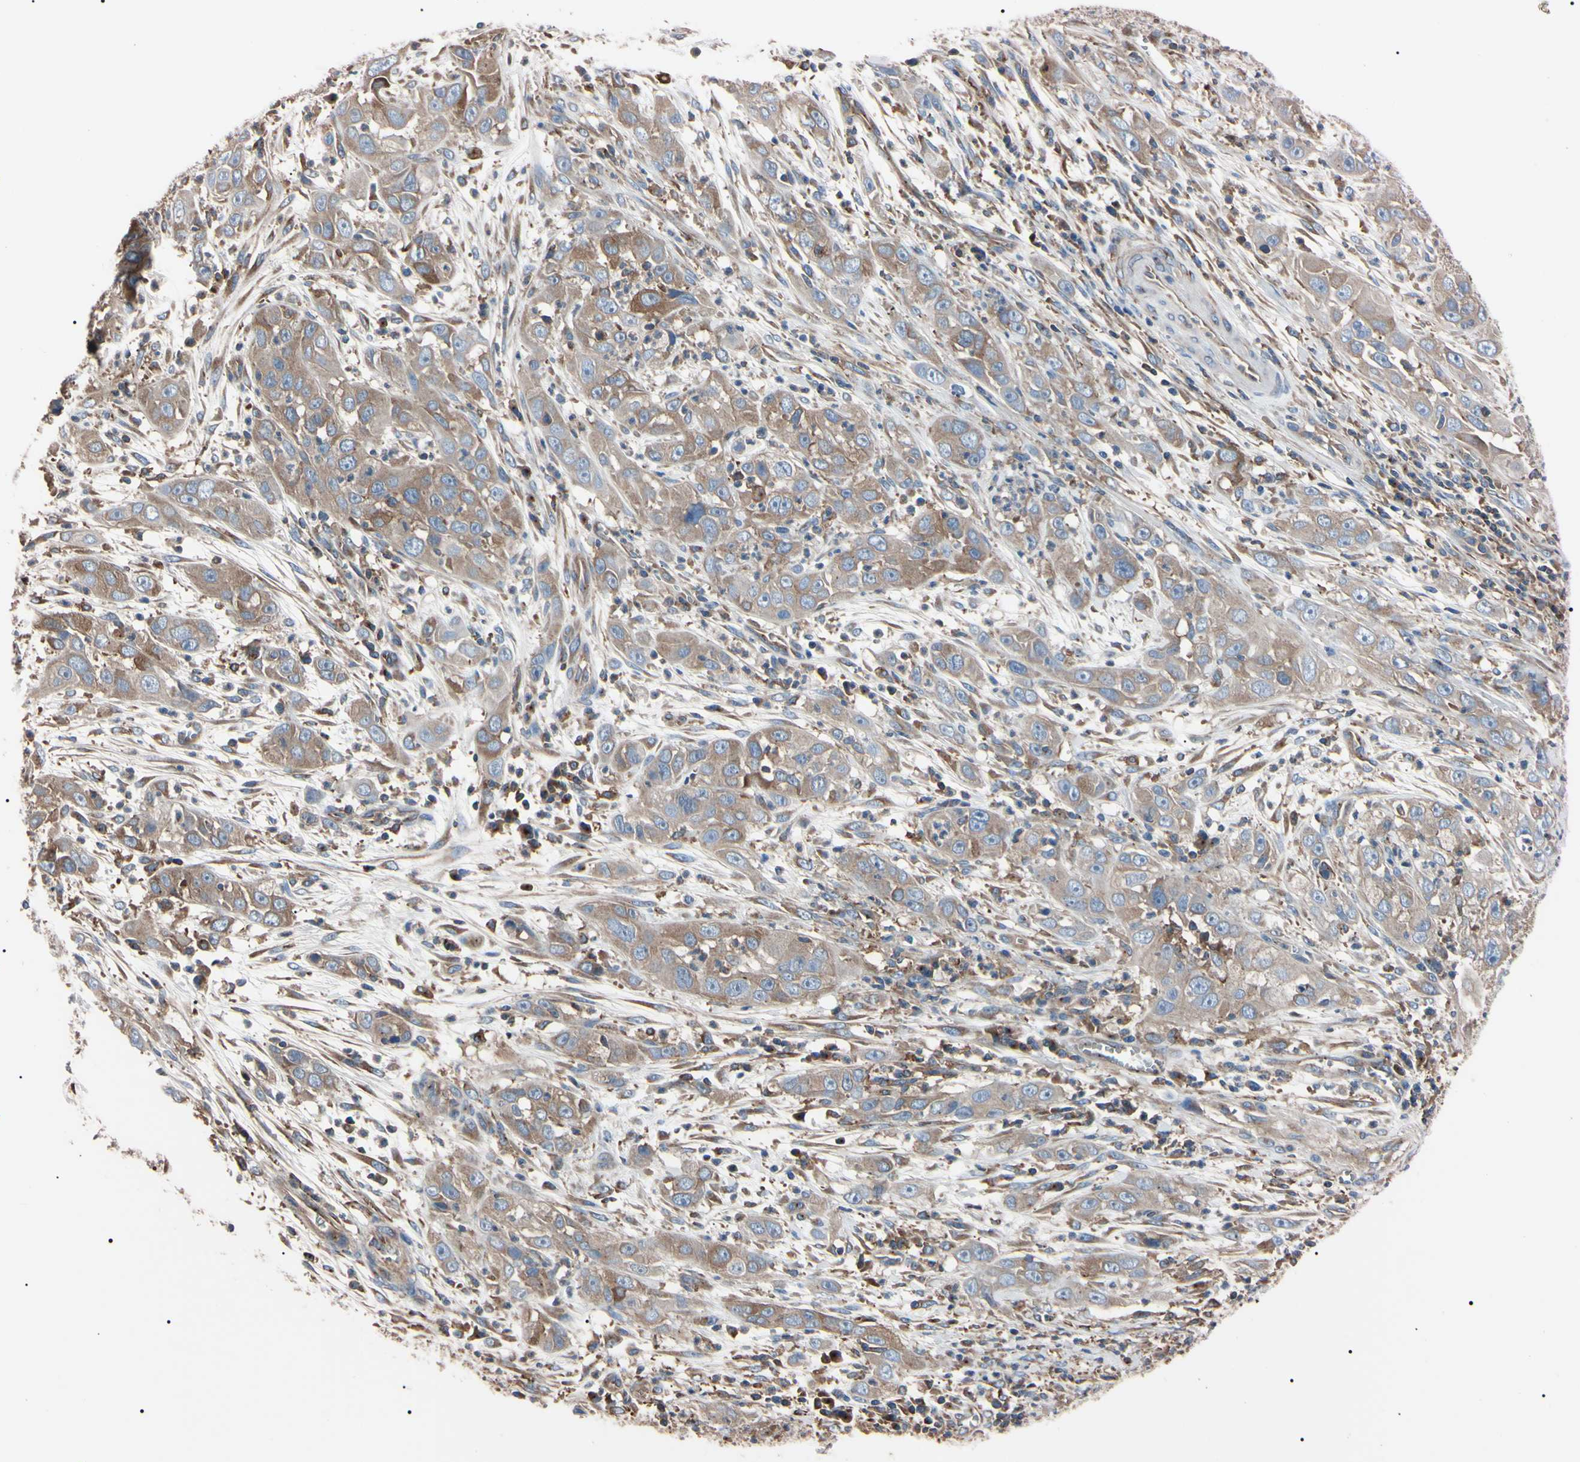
{"staining": {"intensity": "moderate", "quantity": "25%-75%", "location": "cytoplasmic/membranous"}, "tissue": "cervical cancer", "cell_type": "Tumor cells", "image_type": "cancer", "snomed": [{"axis": "morphology", "description": "Squamous cell carcinoma, NOS"}, {"axis": "topography", "description": "Cervix"}], "caption": "The histopathology image shows staining of cervical cancer, revealing moderate cytoplasmic/membranous protein staining (brown color) within tumor cells. The protein is stained brown, and the nuclei are stained in blue (DAB IHC with brightfield microscopy, high magnification).", "gene": "PRKACA", "patient": {"sex": "female", "age": 32}}